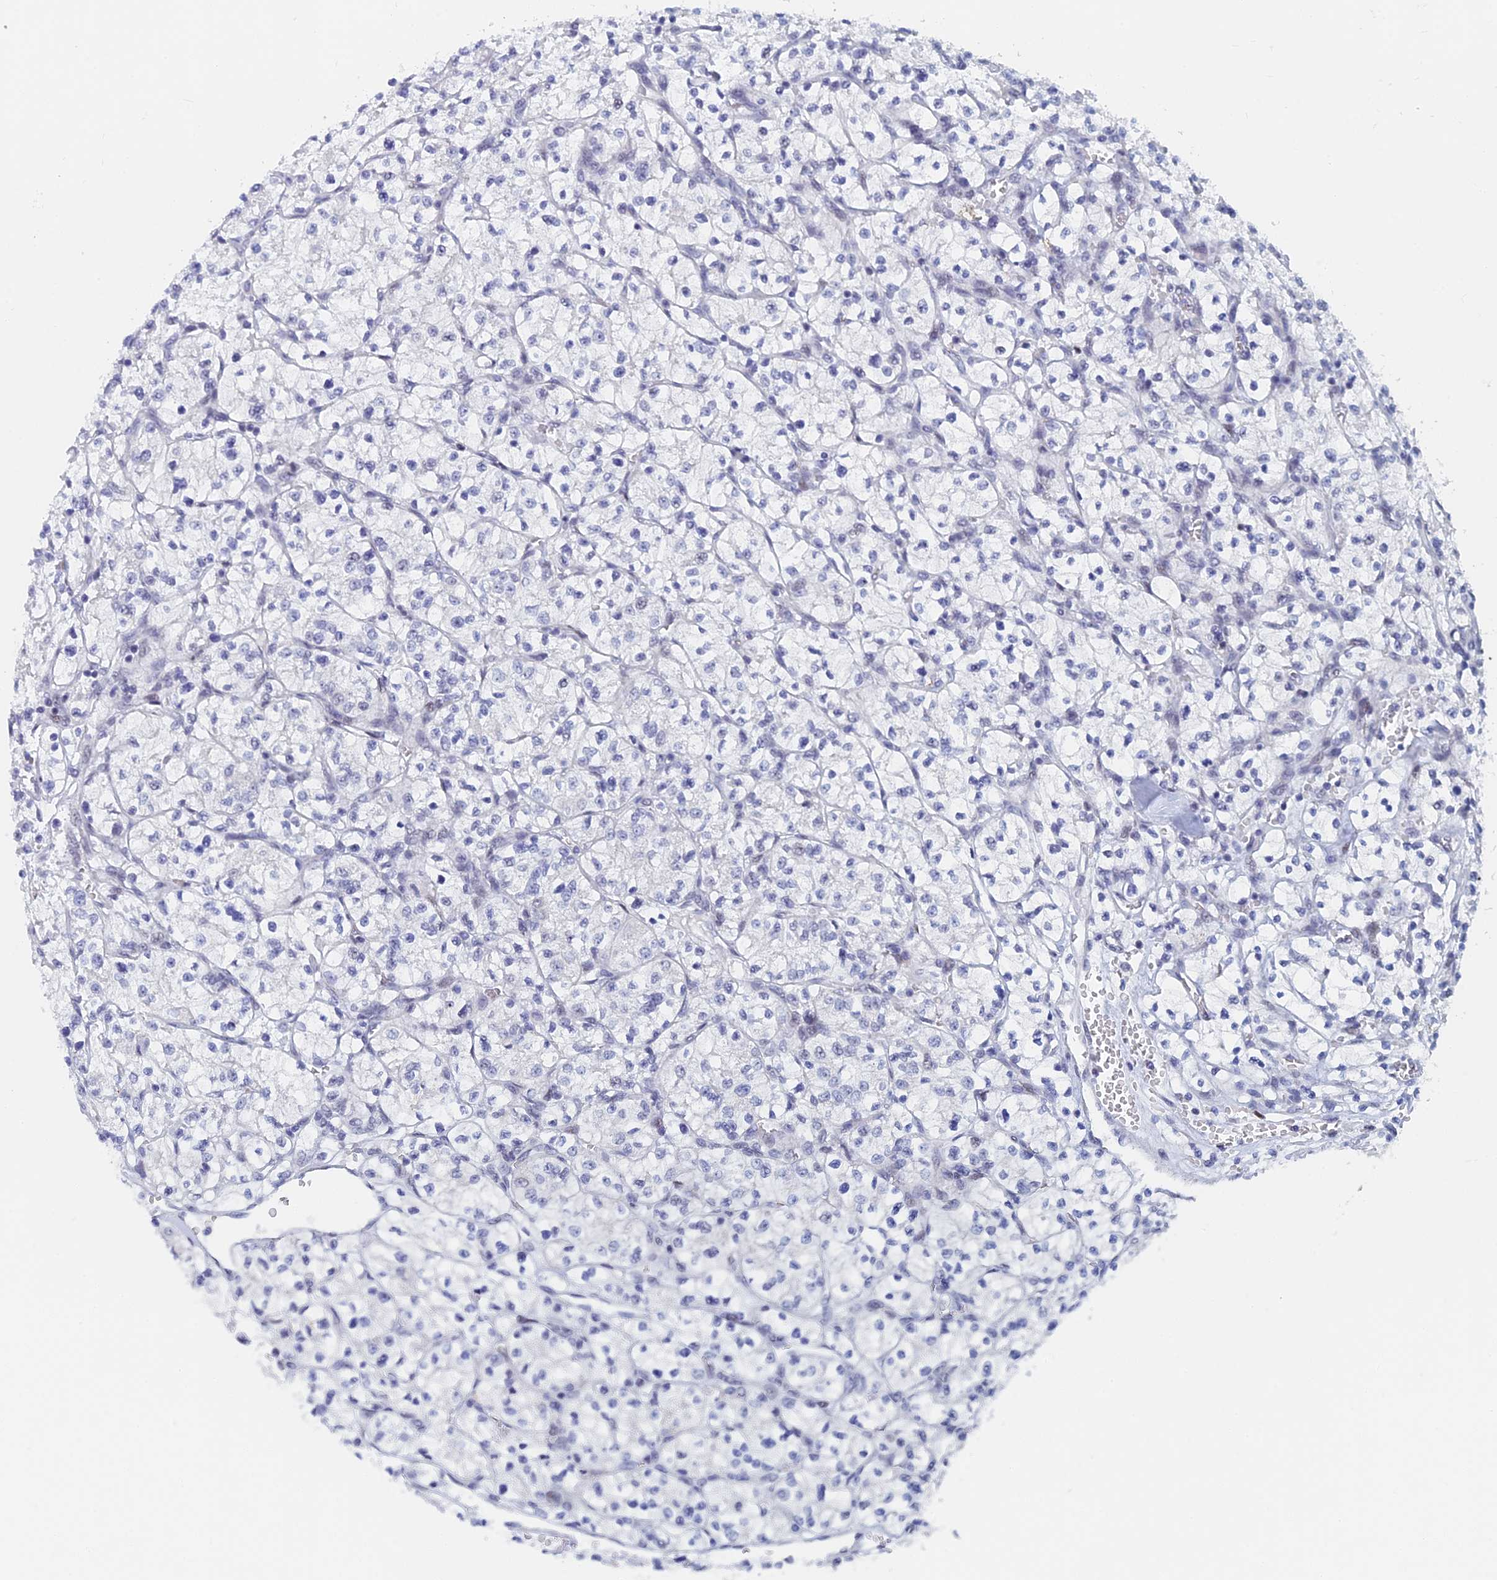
{"staining": {"intensity": "negative", "quantity": "none", "location": "none"}, "tissue": "renal cancer", "cell_type": "Tumor cells", "image_type": "cancer", "snomed": [{"axis": "morphology", "description": "Adenocarcinoma, NOS"}, {"axis": "topography", "description": "Kidney"}], "caption": "IHC image of neoplastic tissue: adenocarcinoma (renal) stained with DAB (3,3'-diaminobenzidine) displays no significant protein staining in tumor cells.", "gene": "GMNC", "patient": {"sex": "female", "age": 64}}